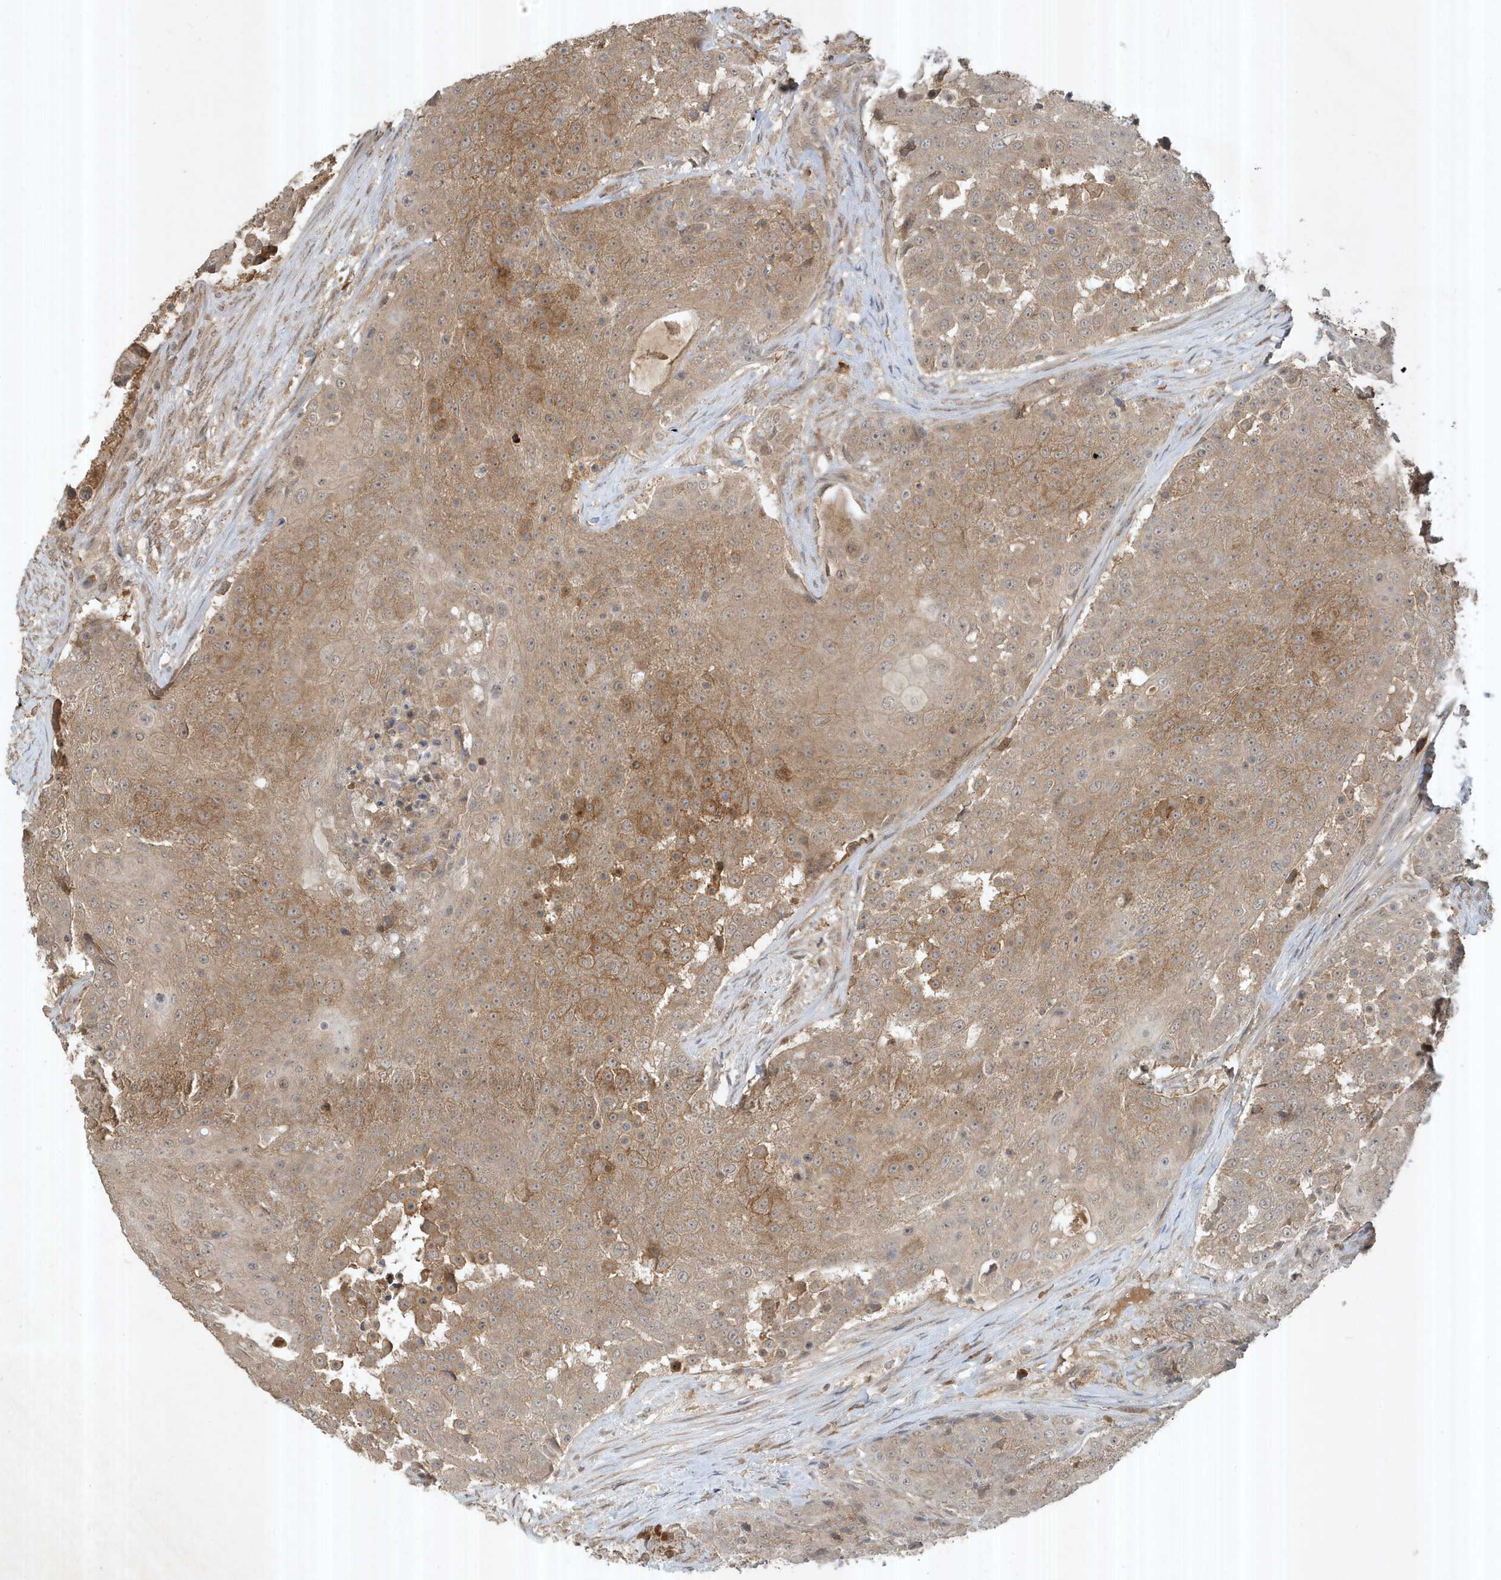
{"staining": {"intensity": "moderate", "quantity": ">75%", "location": "cytoplasmic/membranous"}, "tissue": "urothelial cancer", "cell_type": "Tumor cells", "image_type": "cancer", "snomed": [{"axis": "morphology", "description": "Urothelial carcinoma, High grade"}, {"axis": "topography", "description": "Urinary bladder"}], "caption": "Urothelial cancer was stained to show a protein in brown. There is medium levels of moderate cytoplasmic/membranous positivity in about >75% of tumor cells. The staining is performed using DAB brown chromogen to label protein expression. The nuclei are counter-stained blue using hematoxylin.", "gene": "ABCB9", "patient": {"sex": "female", "age": 63}}